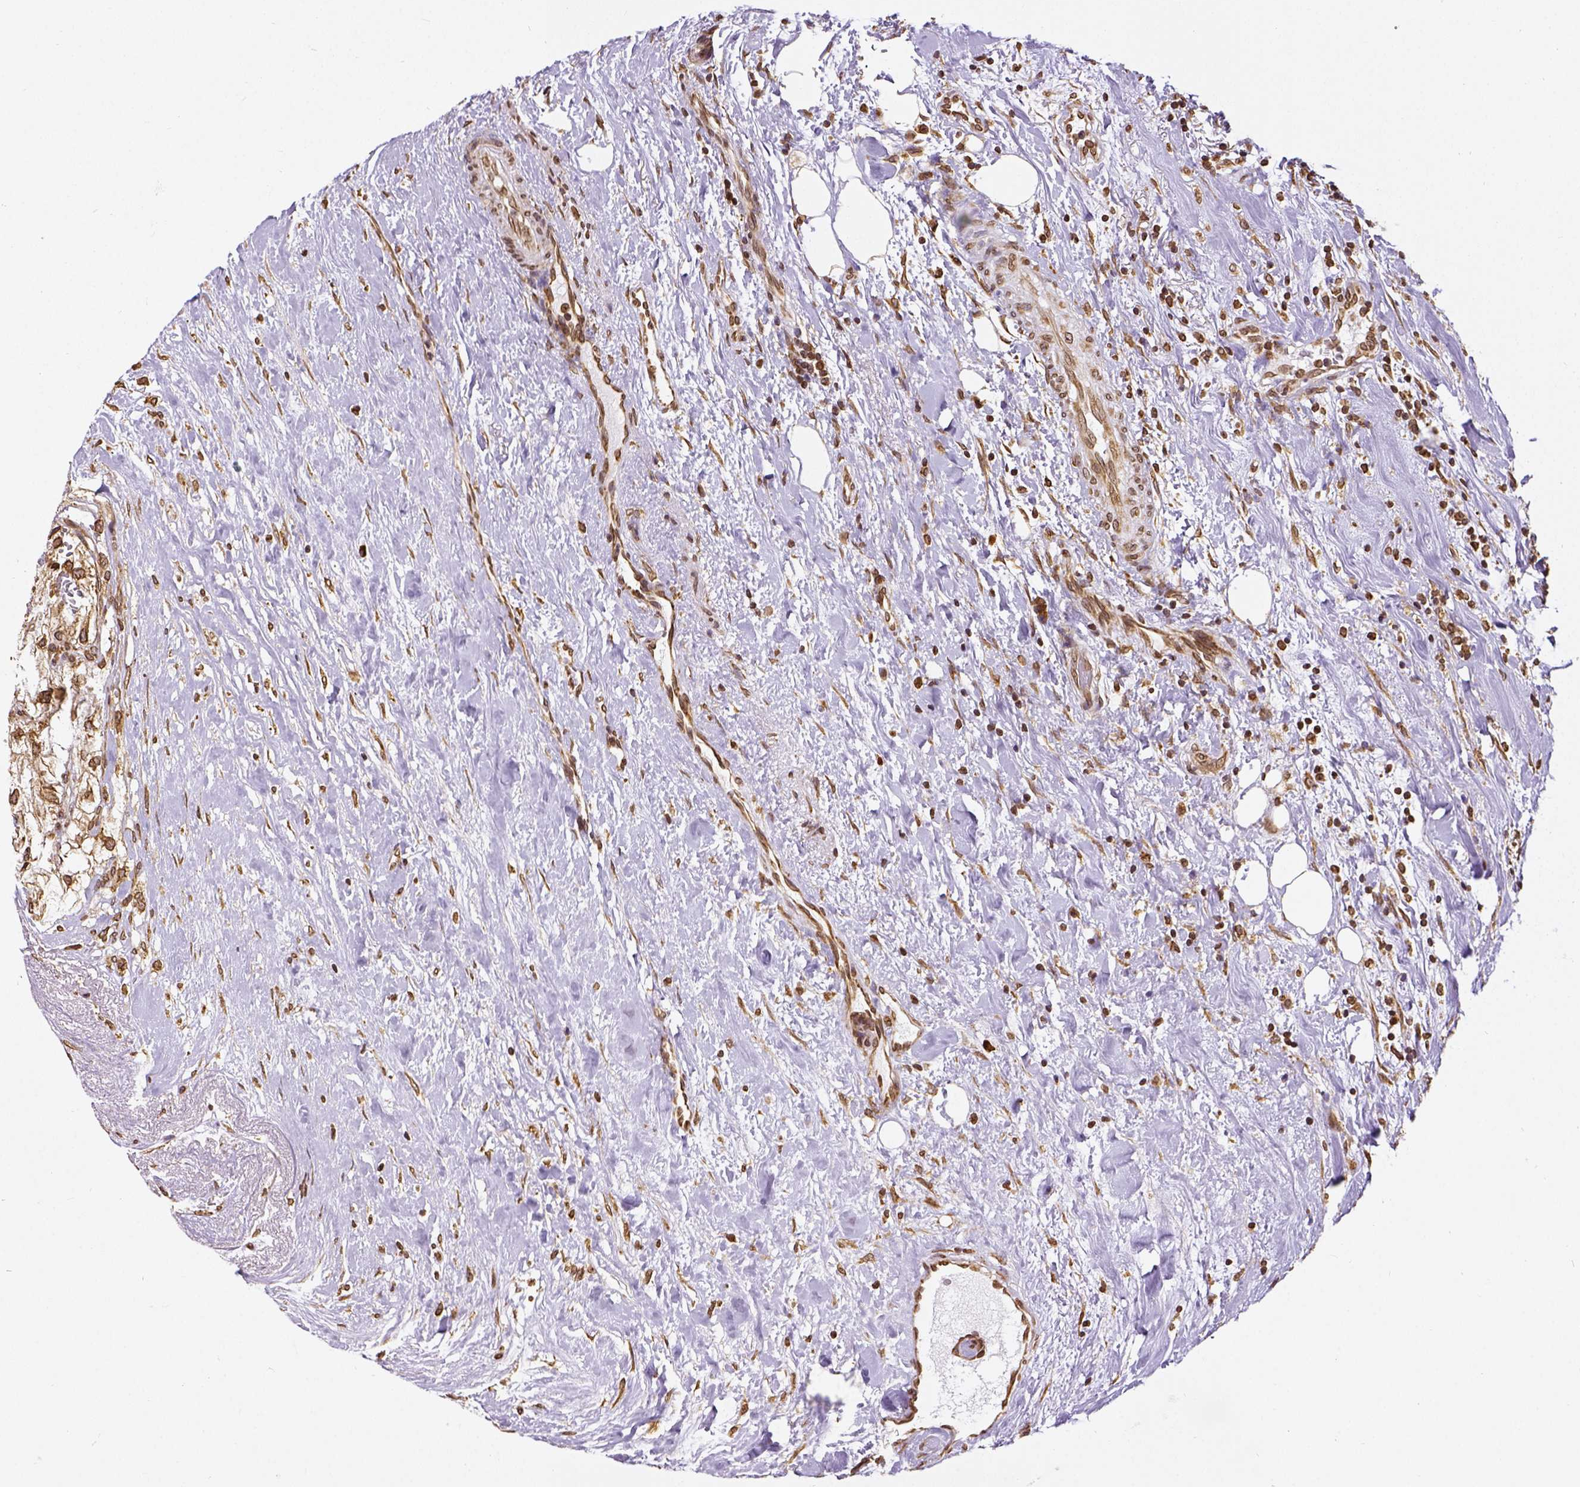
{"staining": {"intensity": "strong", "quantity": ">75%", "location": "cytoplasmic/membranous,nuclear"}, "tissue": "renal cancer", "cell_type": "Tumor cells", "image_type": "cancer", "snomed": [{"axis": "morphology", "description": "Adenocarcinoma, NOS"}, {"axis": "topography", "description": "Kidney"}], "caption": "Renal cancer tissue exhibits strong cytoplasmic/membranous and nuclear staining in approximately >75% of tumor cells, visualized by immunohistochemistry.", "gene": "MTDH", "patient": {"sex": "male", "age": 59}}